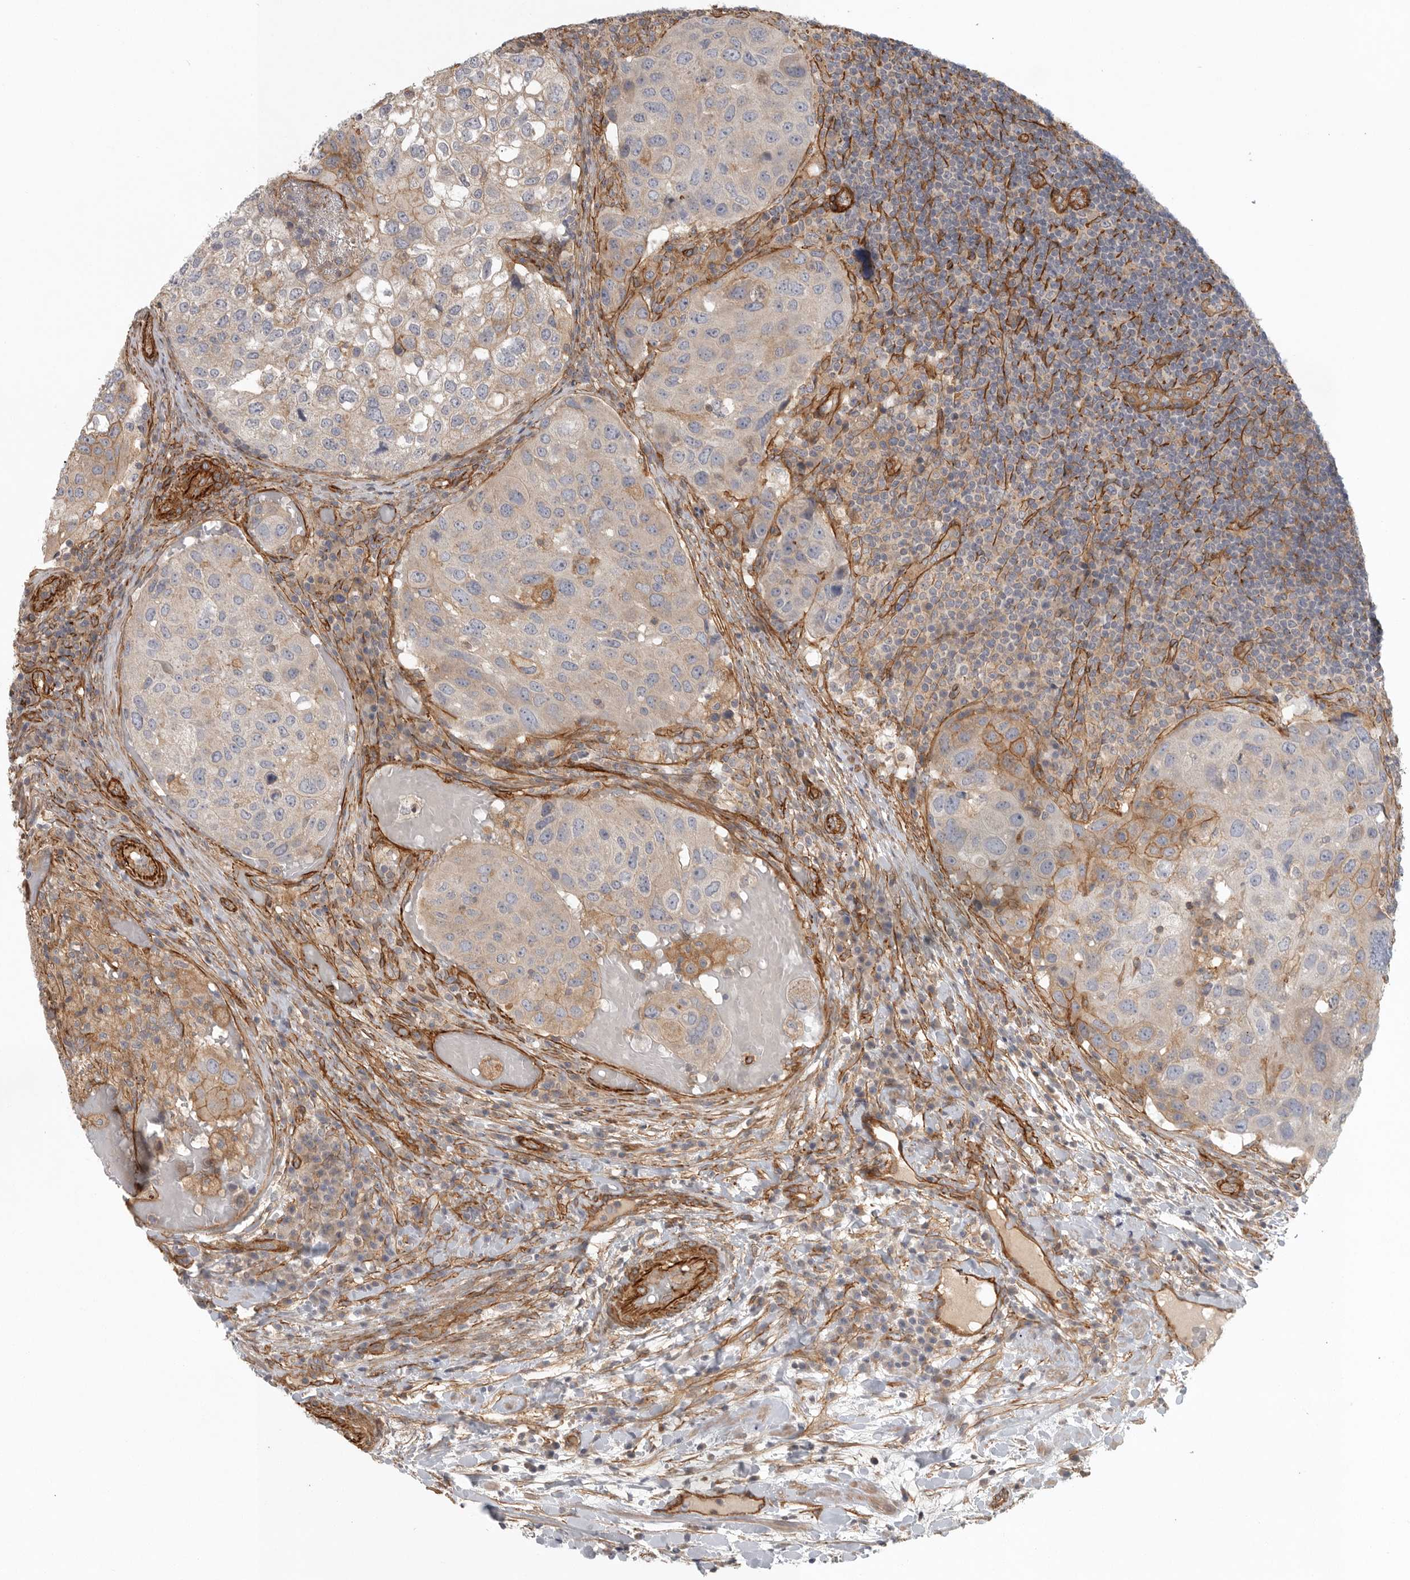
{"staining": {"intensity": "moderate", "quantity": "<25%", "location": "cytoplasmic/membranous"}, "tissue": "urothelial cancer", "cell_type": "Tumor cells", "image_type": "cancer", "snomed": [{"axis": "morphology", "description": "Urothelial carcinoma, High grade"}, {"axis": "topography", "description": "Lymph node"}, {"axis": "topography", "description": "Urinary bladder"}], "caption": "An immunohistochemistry (IHC) histopathology image of neoplastic tissue is shown. Protein staining in brown shows moderate cytoplasmic/membranous positivity in high-grade urothelial carcinoma within tumor cells. (IHC, brightfield microscopy, high magnification).", "gene": "LONRF1", "patient": {"sex": "male", "age": 51}}